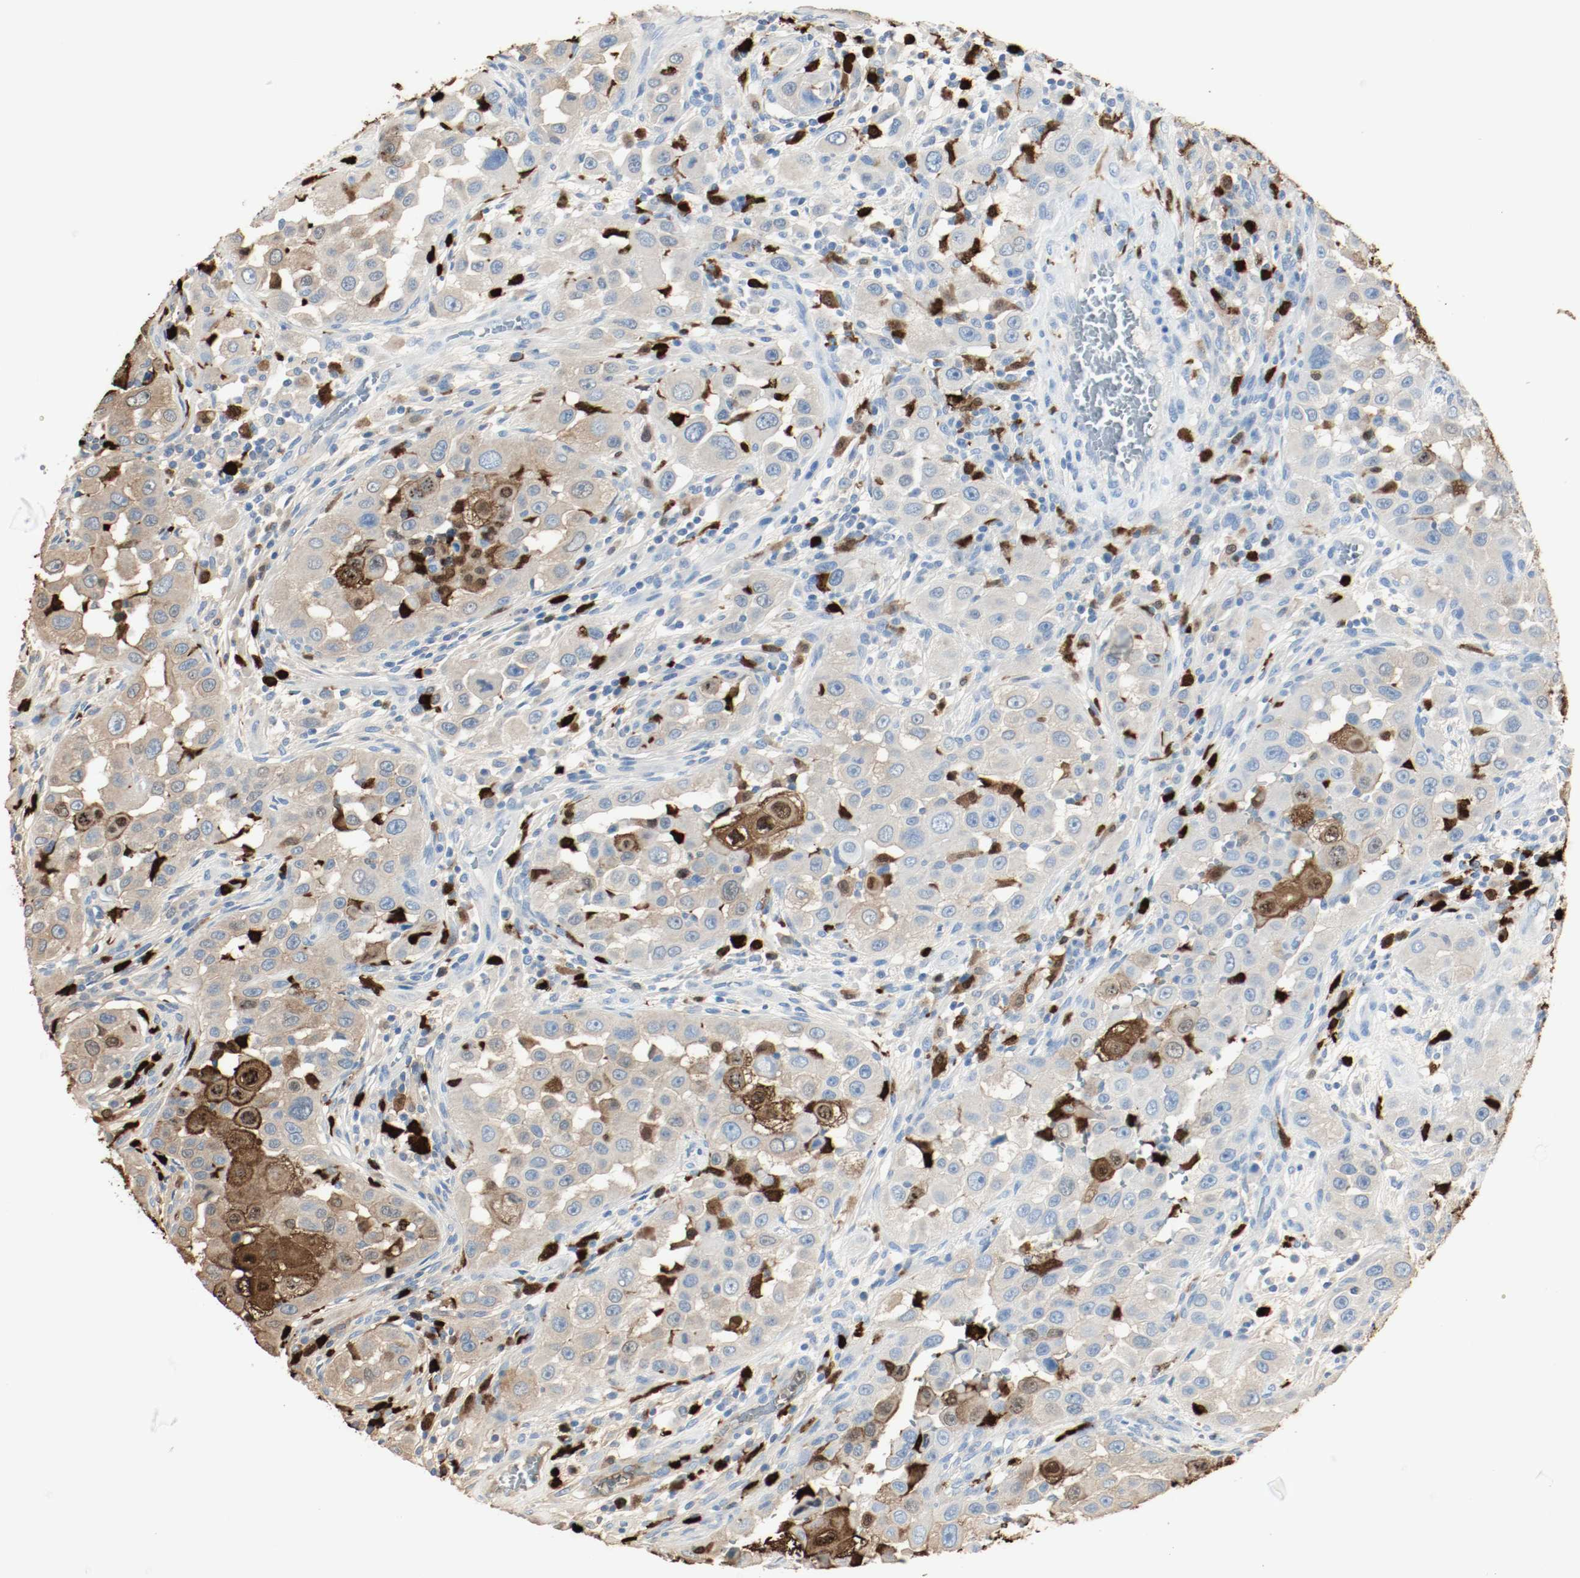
{"staining": {"intensity": "moderate", "quantity": ">75%", "location": "cytoplasmic/membranous"}, "tissue": "head and neck cancer", "cell_type": "Tumor cells", "image_type": "cancer", "snomed": [{"axis": "morphology", "description": "Carcinoma, NOS"}, {"axis": "topography", "description": "Head-Neck"}], "caption": "A histopathology image of head and neck carcinoma stained for a protein exhibits moderate cytoplasmic/membranous brown staining in tumor cells.", "gene": "S100A9", "patient": {"sex": "male", "age": 87}}